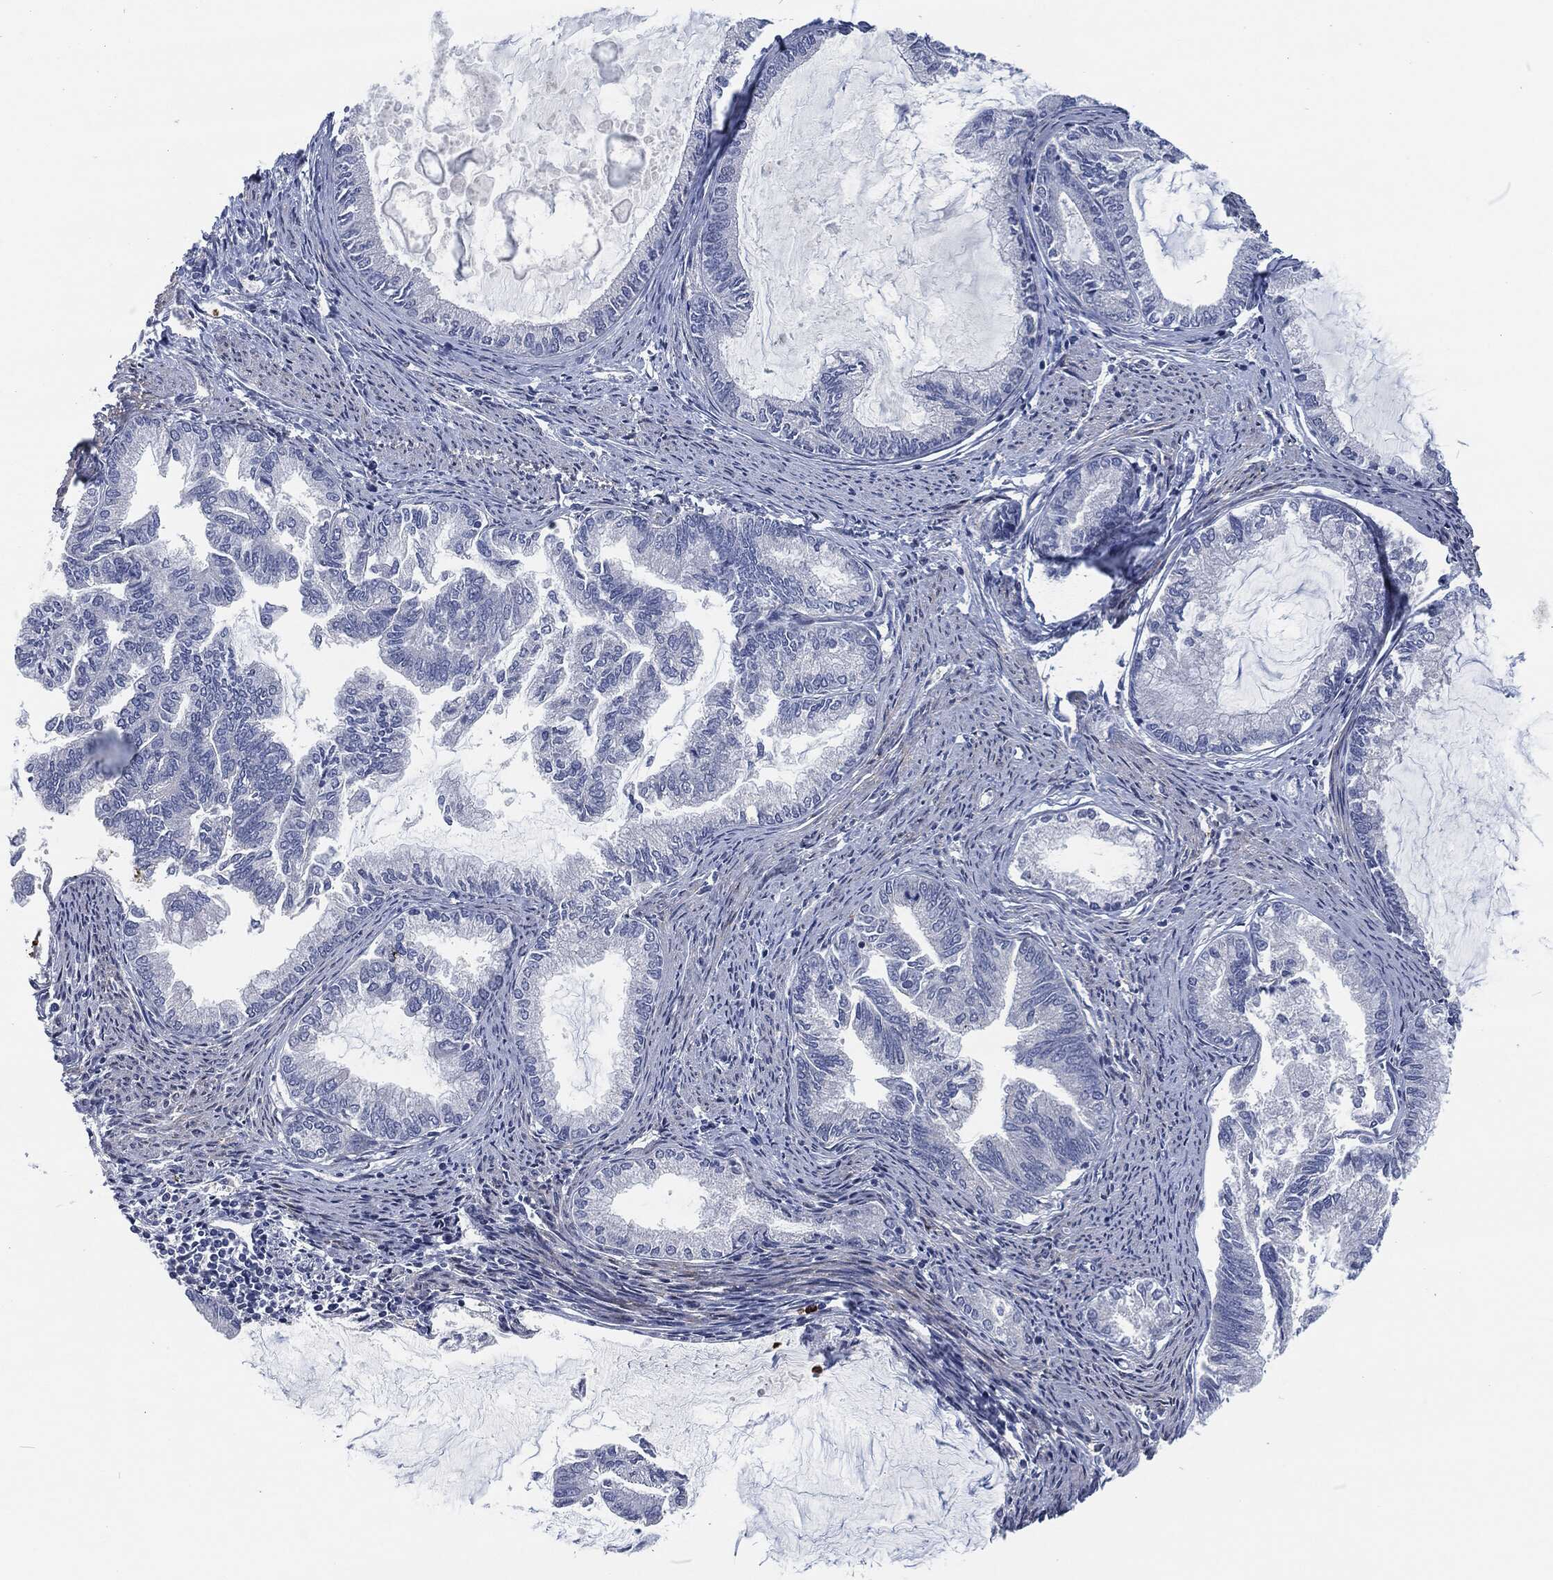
{"staining": {"intensity": "negative", "quantity": "none", "location": "none"}, "tissue": "endometrial cancer", "cell_type": "Tumor cells", "image_type": "cancer", "snomed": [{"axis": "morphology", "description": "Adenocarcinoma, NOS"}, {"axis": "topography", "description": "Endometrium"}], "caption": "An image of human endometrial cancer is negative for staining in tumor cells.", "gene": "MPO", "patient": {"sex": "female", "age": 86}}